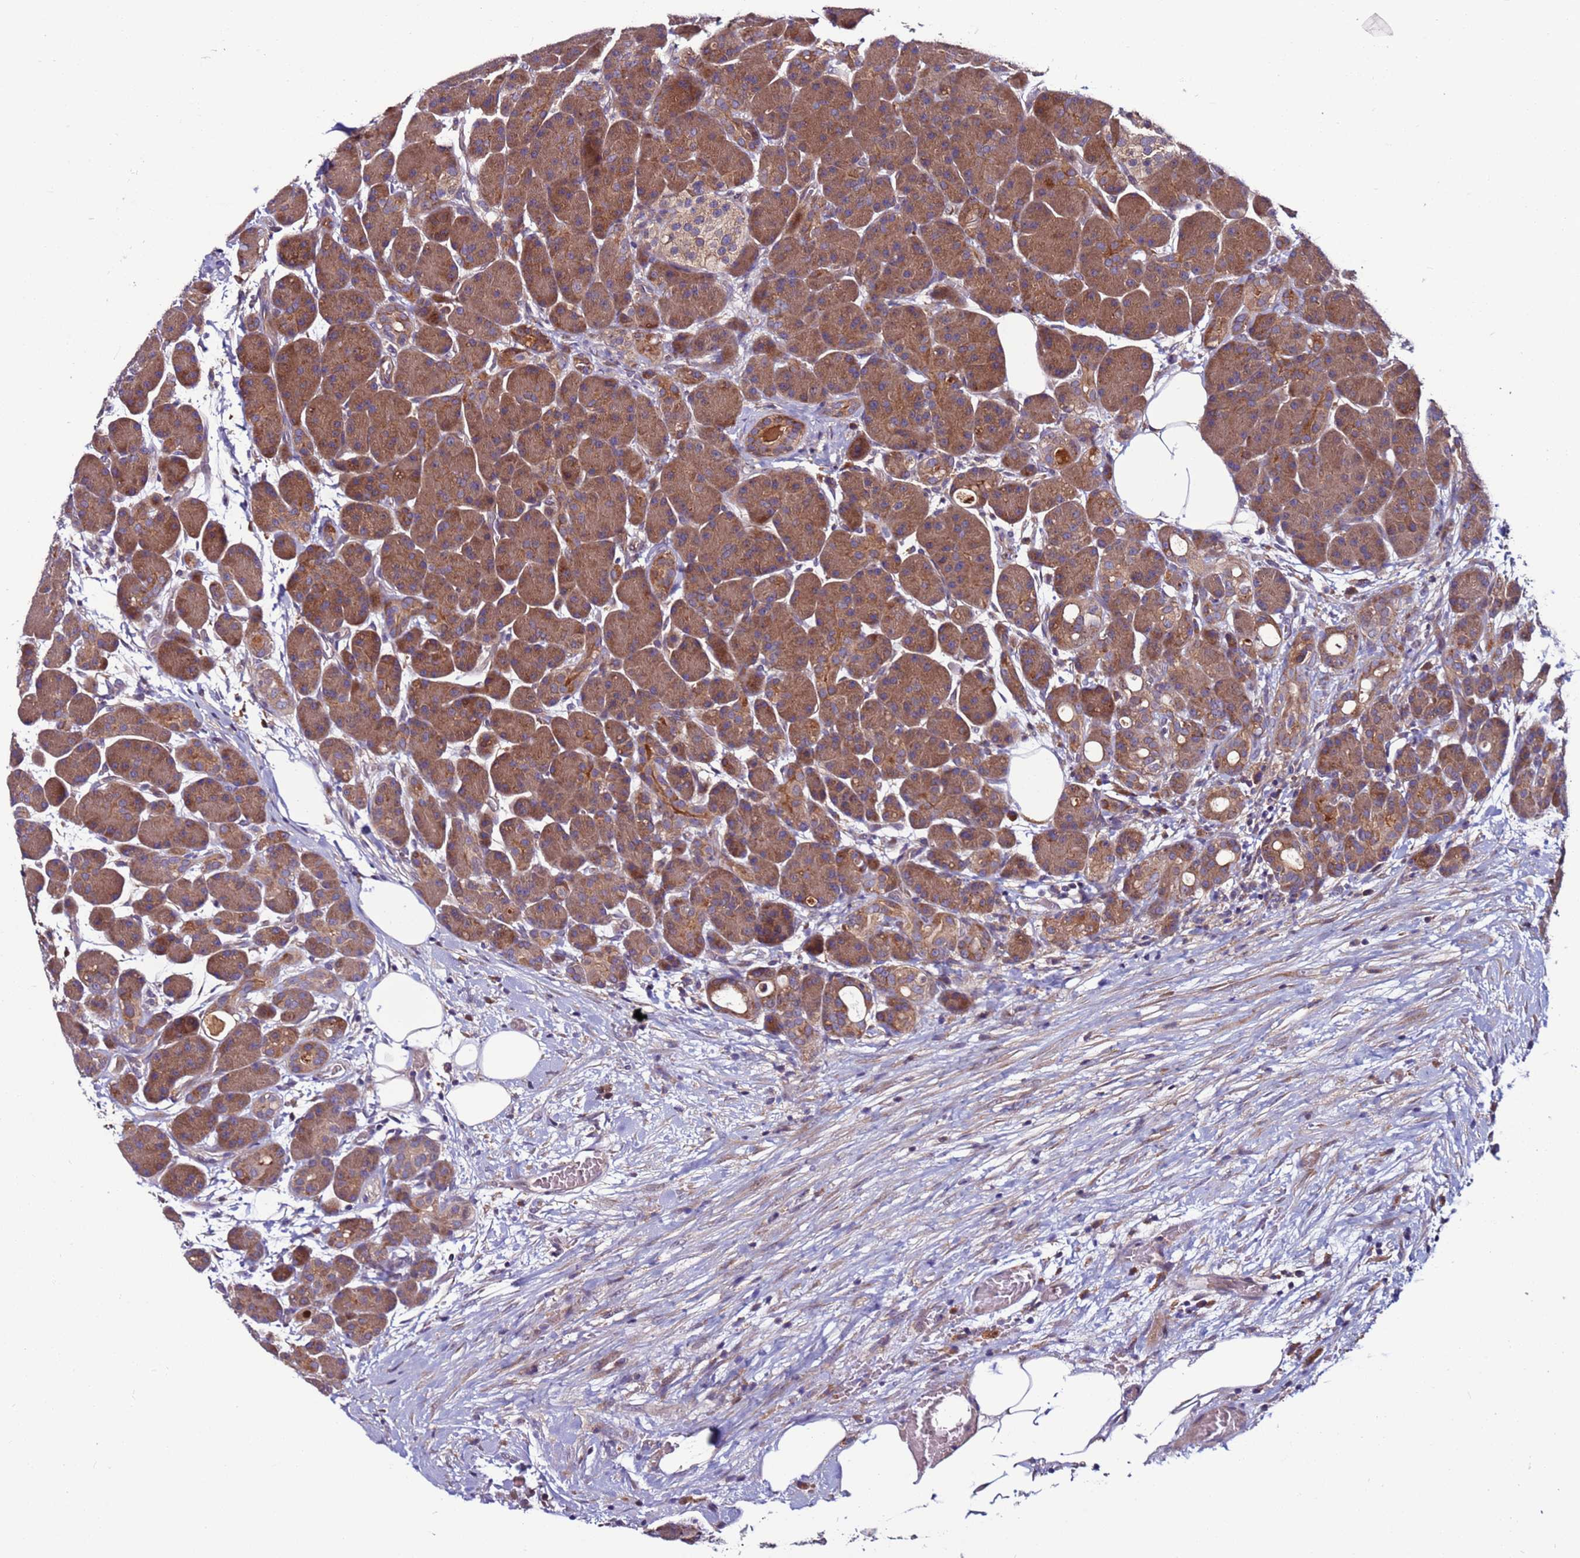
{"staining": {"intensity": "moderate", "quantity": ">75%", "location": "cytoplasmic/membranous"}, "tissue": "pancreas", "cell_type": "Exocrine glandular cells", "image_type": "normal", "snomed": [{"axis": "morphology", "description": "Normal tissue, NOS"}, {"axis": "topography", "description": "Pancreas"}], "caption": "Unremarkable pancreas was stained to show a protein in brown. There is medium levels of moderate cytoplasmic/membranous positivity in approximately >75% of exocrine glandular cells. (DAB (3,3'-diaminobenzidine) = brown stain, brightfield microscopy at high magnification).", "gene": "GAREM1", "patient": {"sex": "male", "age": 63}}